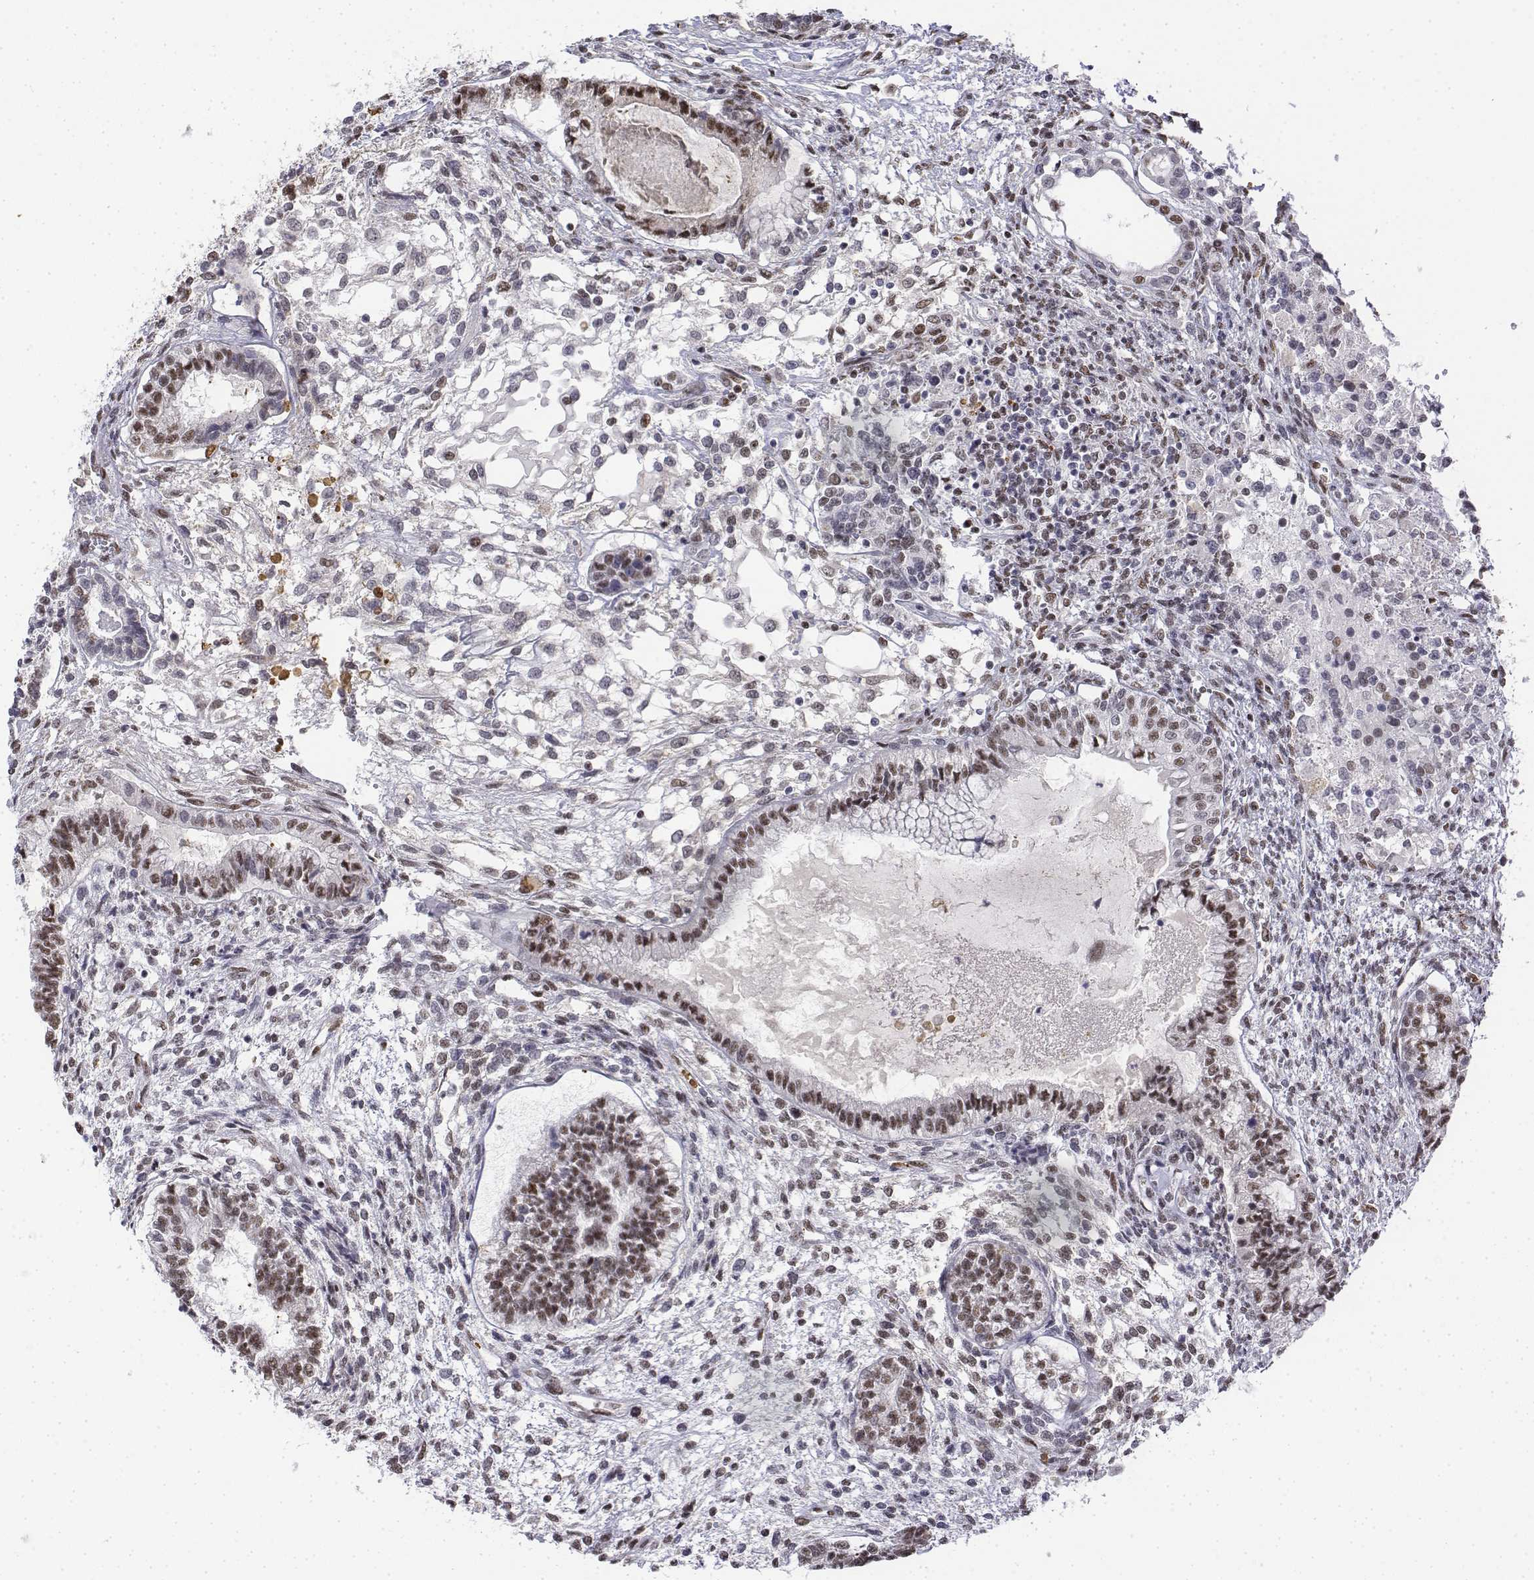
{"staining": {"intensity": "moderate", "quantity": ">75%", "location": "nuclear"}, "tissue": "testis cancer", "cell_type": "Tumor cells", "image_type": "cancer", "snomed": [{"axis": "morphology", "description": "Carcinoma, Embryonal, NOS"}, {"axis": "topography", "description": "Testis"}], "caption": "Testis embryonal carcinoma stained with a brown dye exhibits moderate nuclear positive positivity in approximately >75% of tumor cells.", "gene": "SETD1A", "patient": {"sex": "male", "age": 37}}